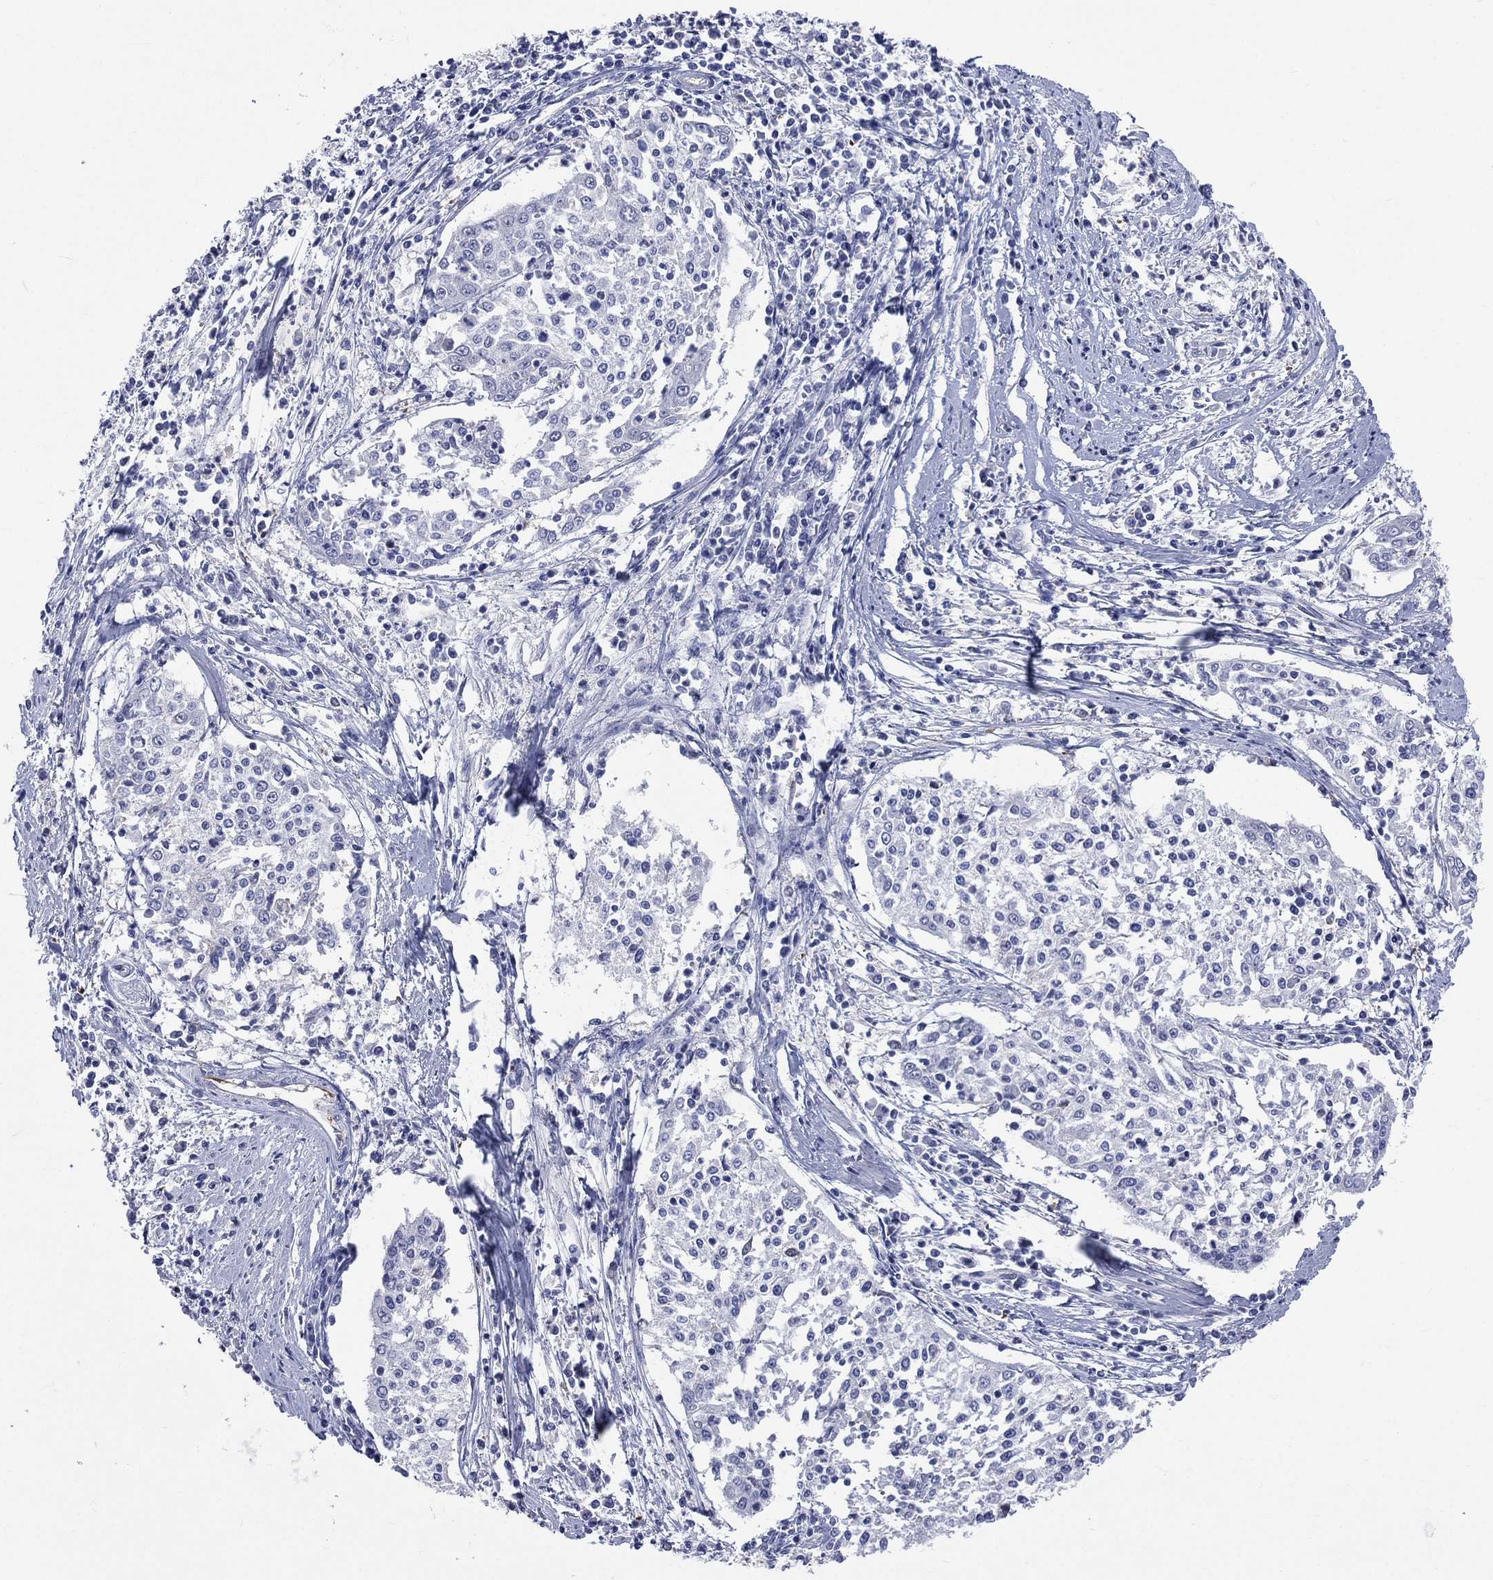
{"staining": {"intensity": "negative", "quantity": "none", "location": "none"}, "tissue": "cervical cancer", "cell_type": "Tumor cells", "image_type": "cancer", "snomed": [{"axis": "morphology", "description": "Squamous cell carcinoma, NOS"}, {"axis": "topography", "description": "Cervix"}], "caption": "Immunohistochemistry (IHC) photomicrograph of neoplastic tissue: human cervical squamous cell carcinoma stained with DAB reveals no significant protein positivity in tumor cells. (DAB (3,3'-diaminobenzidine) immunohistochemistry visualized using brightfield microscopy, high magnification).", "gene": "AKAP3", "patient": {"sex": "female", "age": 41}}